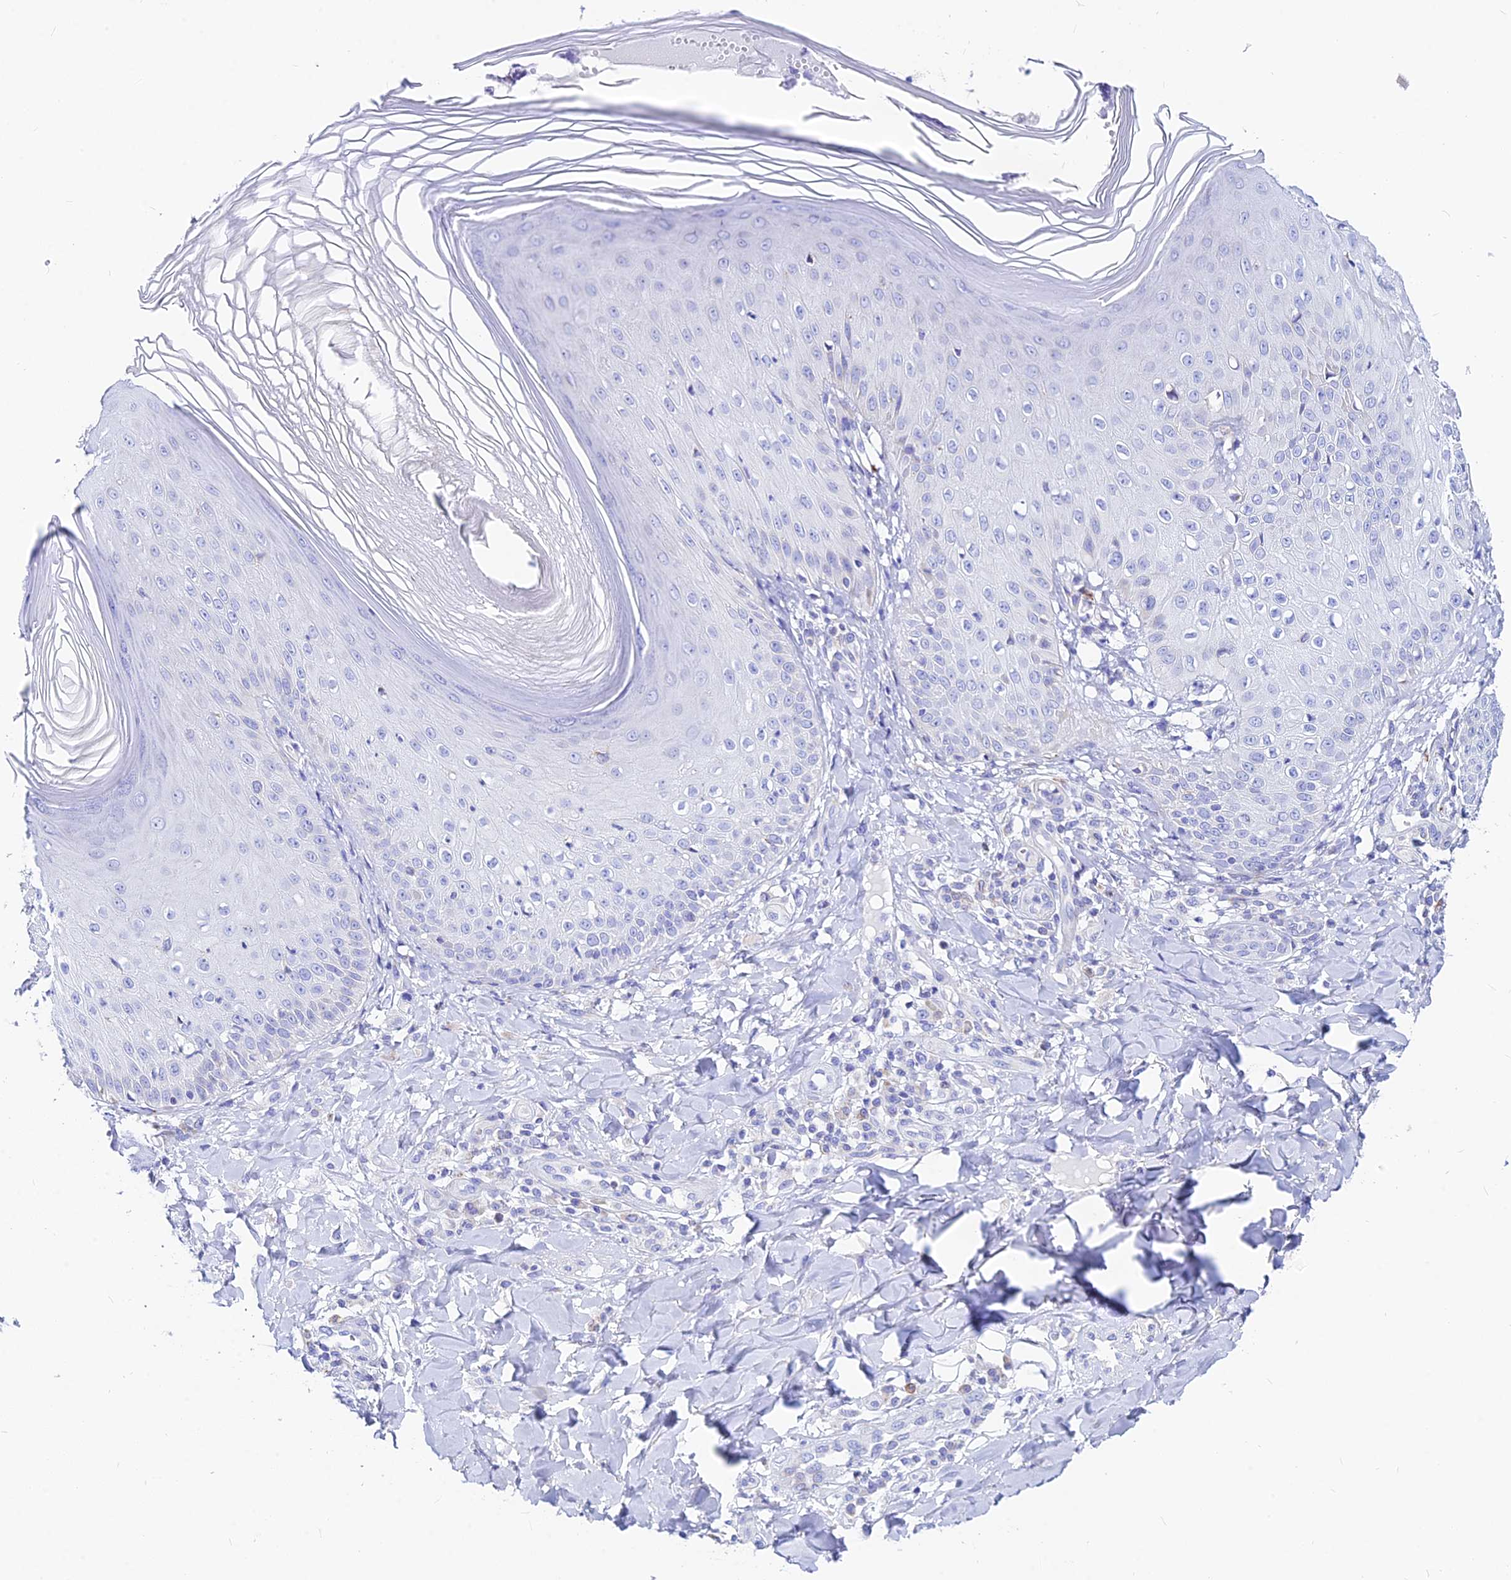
{"staining": {"intensity": "weak", "quantity": "<25%", "location": "cytoplasmic/membranous"}, "tissue": "skin", "cell_type": "Epidermal cells", "image_type": "normal", "snomed": [{"axis": "morphology", "description": "Normal tissue, NOS"}, {"axis": "morphology", "description": "Inflammation, NOS"}, {"axis": "topography", "description": "Soft tissue"}, {"axis": "topography", "description": "Anal"}], "caption": "High power microscopy micrograph of an immunohistochemistry (IHC) micrograph of unremarkable skin, revealing no significant positivity in epidermal cells. (DAB IHC visualized using brightfield microscopy, high magnification).", "gene": "CNOT6", "patient": {"sex": "female", "age": 15}}